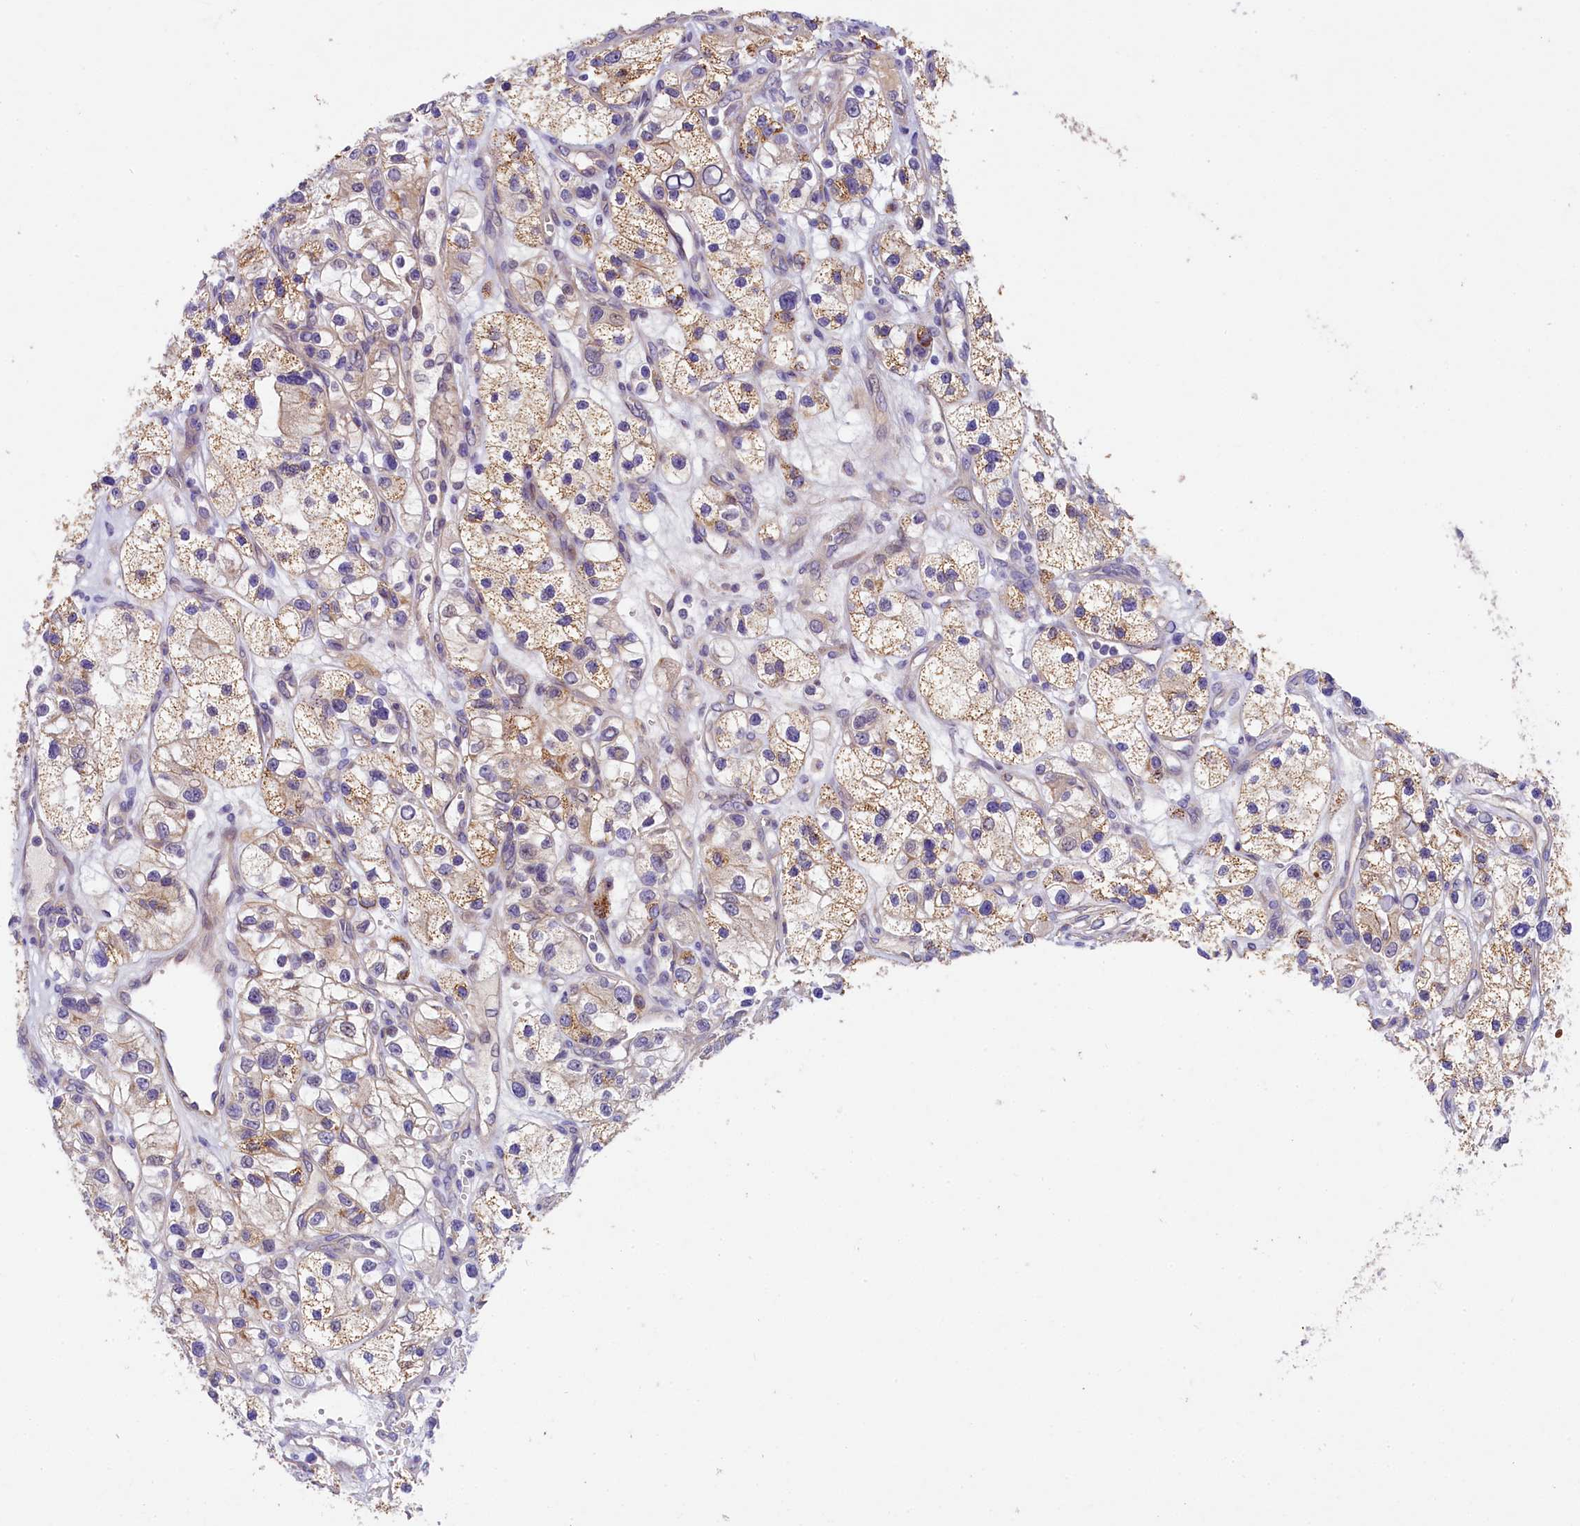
{"staining": {"intensity": "weak", "quantity": ">75%", "location": "cytoplasmic/membranous"}, "tissue": "renal cancer", "cell_type": "Tumor cells", "image_type": "cancer", "snomed": [{"axis": "morphology", "description": "Adenocarcinoma, NOS"}, {"axis": "topography", "description": "Kidney"}], "caption": "This is a micrograph of IHC staining of renal cancer, which shows weak expression in the cytoplasmic/membranous of tumor cells.", "gene": "UBXN6", "patient": {"sex": "female", "age": 57}}